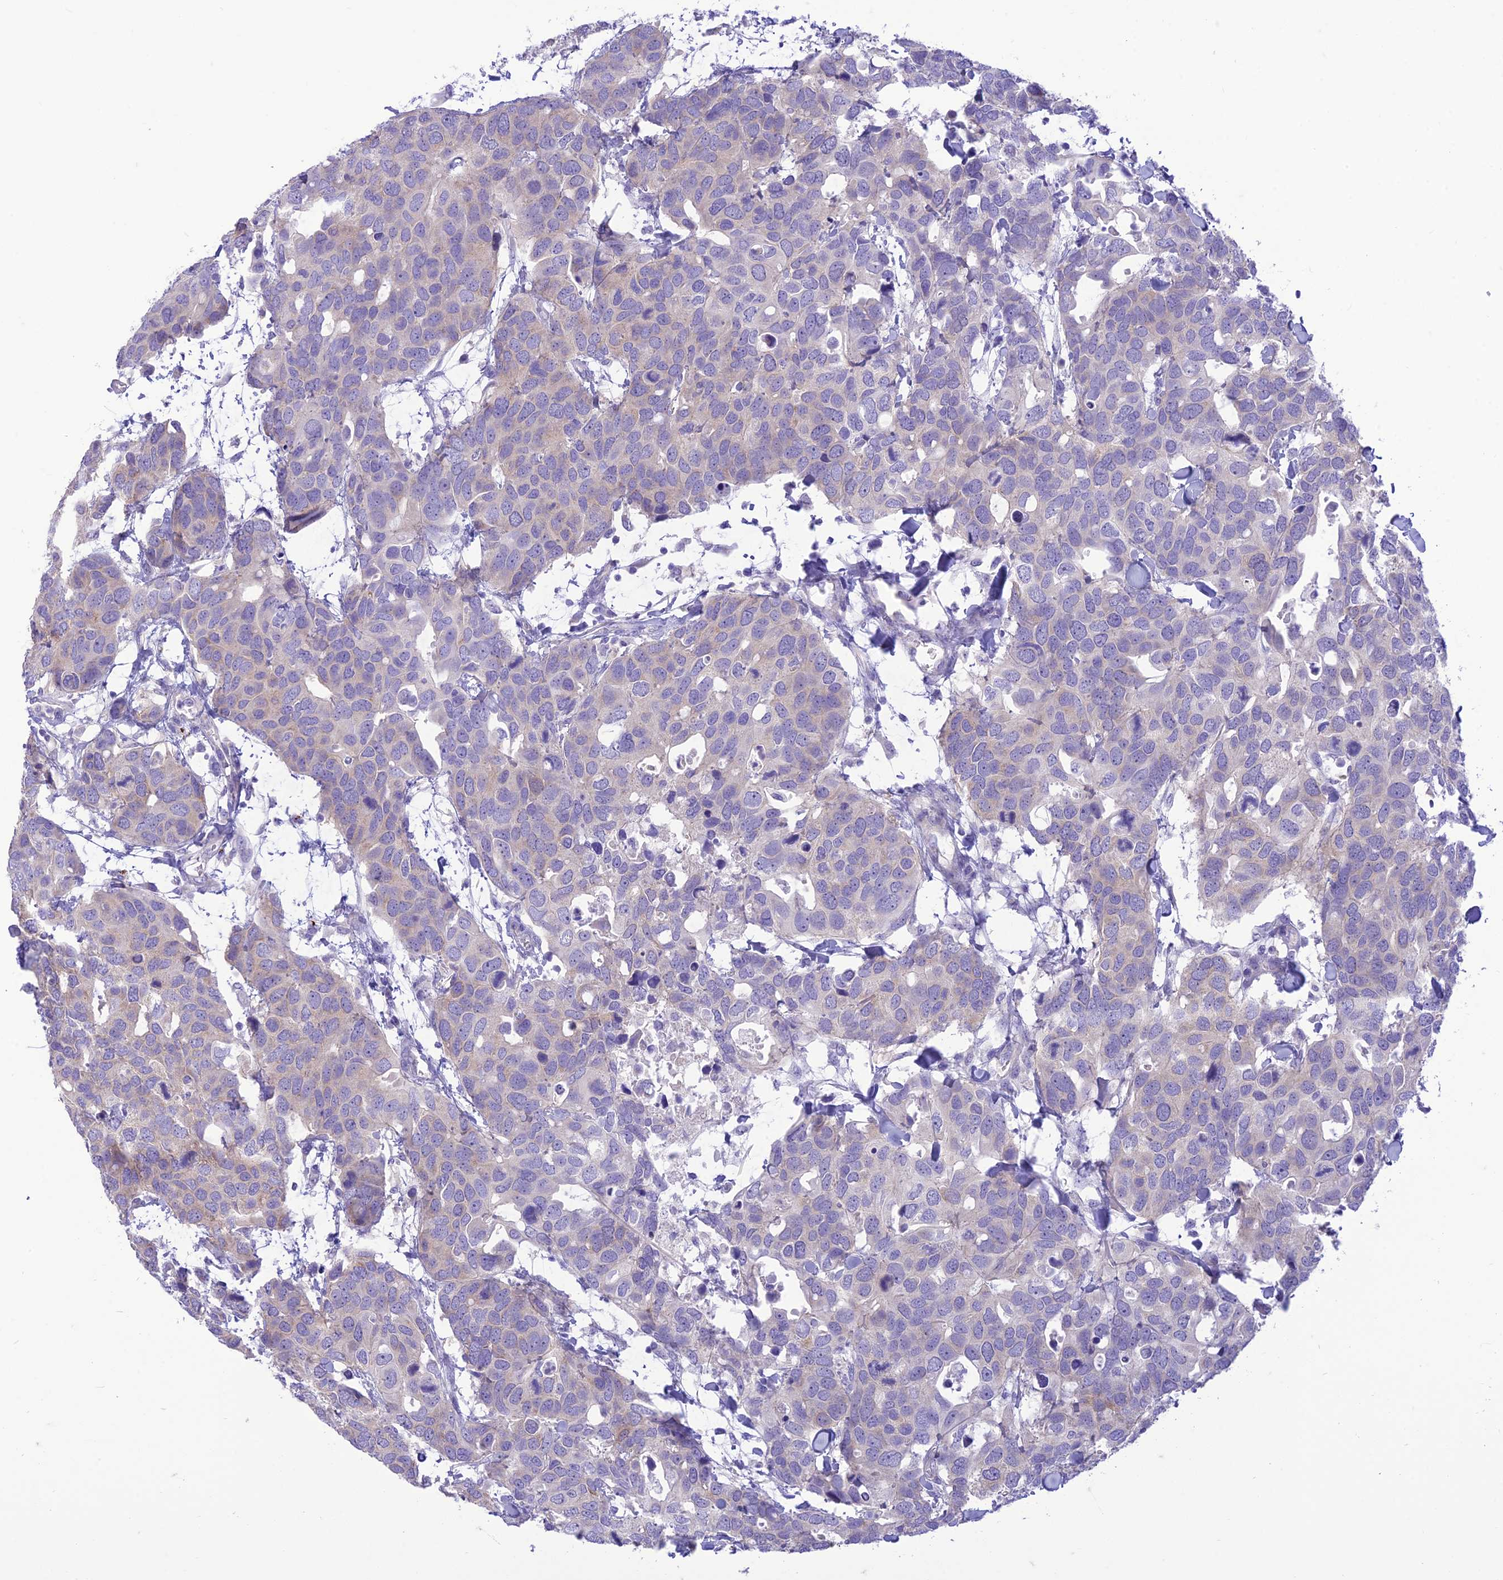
{"staining": {"intensity": "negative", "quantity": "none", "location": "none"}, "tissue": "breast cancer", "cell_type": "Tumor cells", "image_type": "cancer", "snomed": [{"axis": "morphology", "description": "Duct carcinoma"}, {"axis": "topography", "description": "Breast"}], "caption": "Tumor cells are negative for brown protein staining in breast cancer (invasive ductal carcinoma). Nuclei are stained in blue.", "gene": "DHDH", "patient": {"sex": "female", "age": 83}}